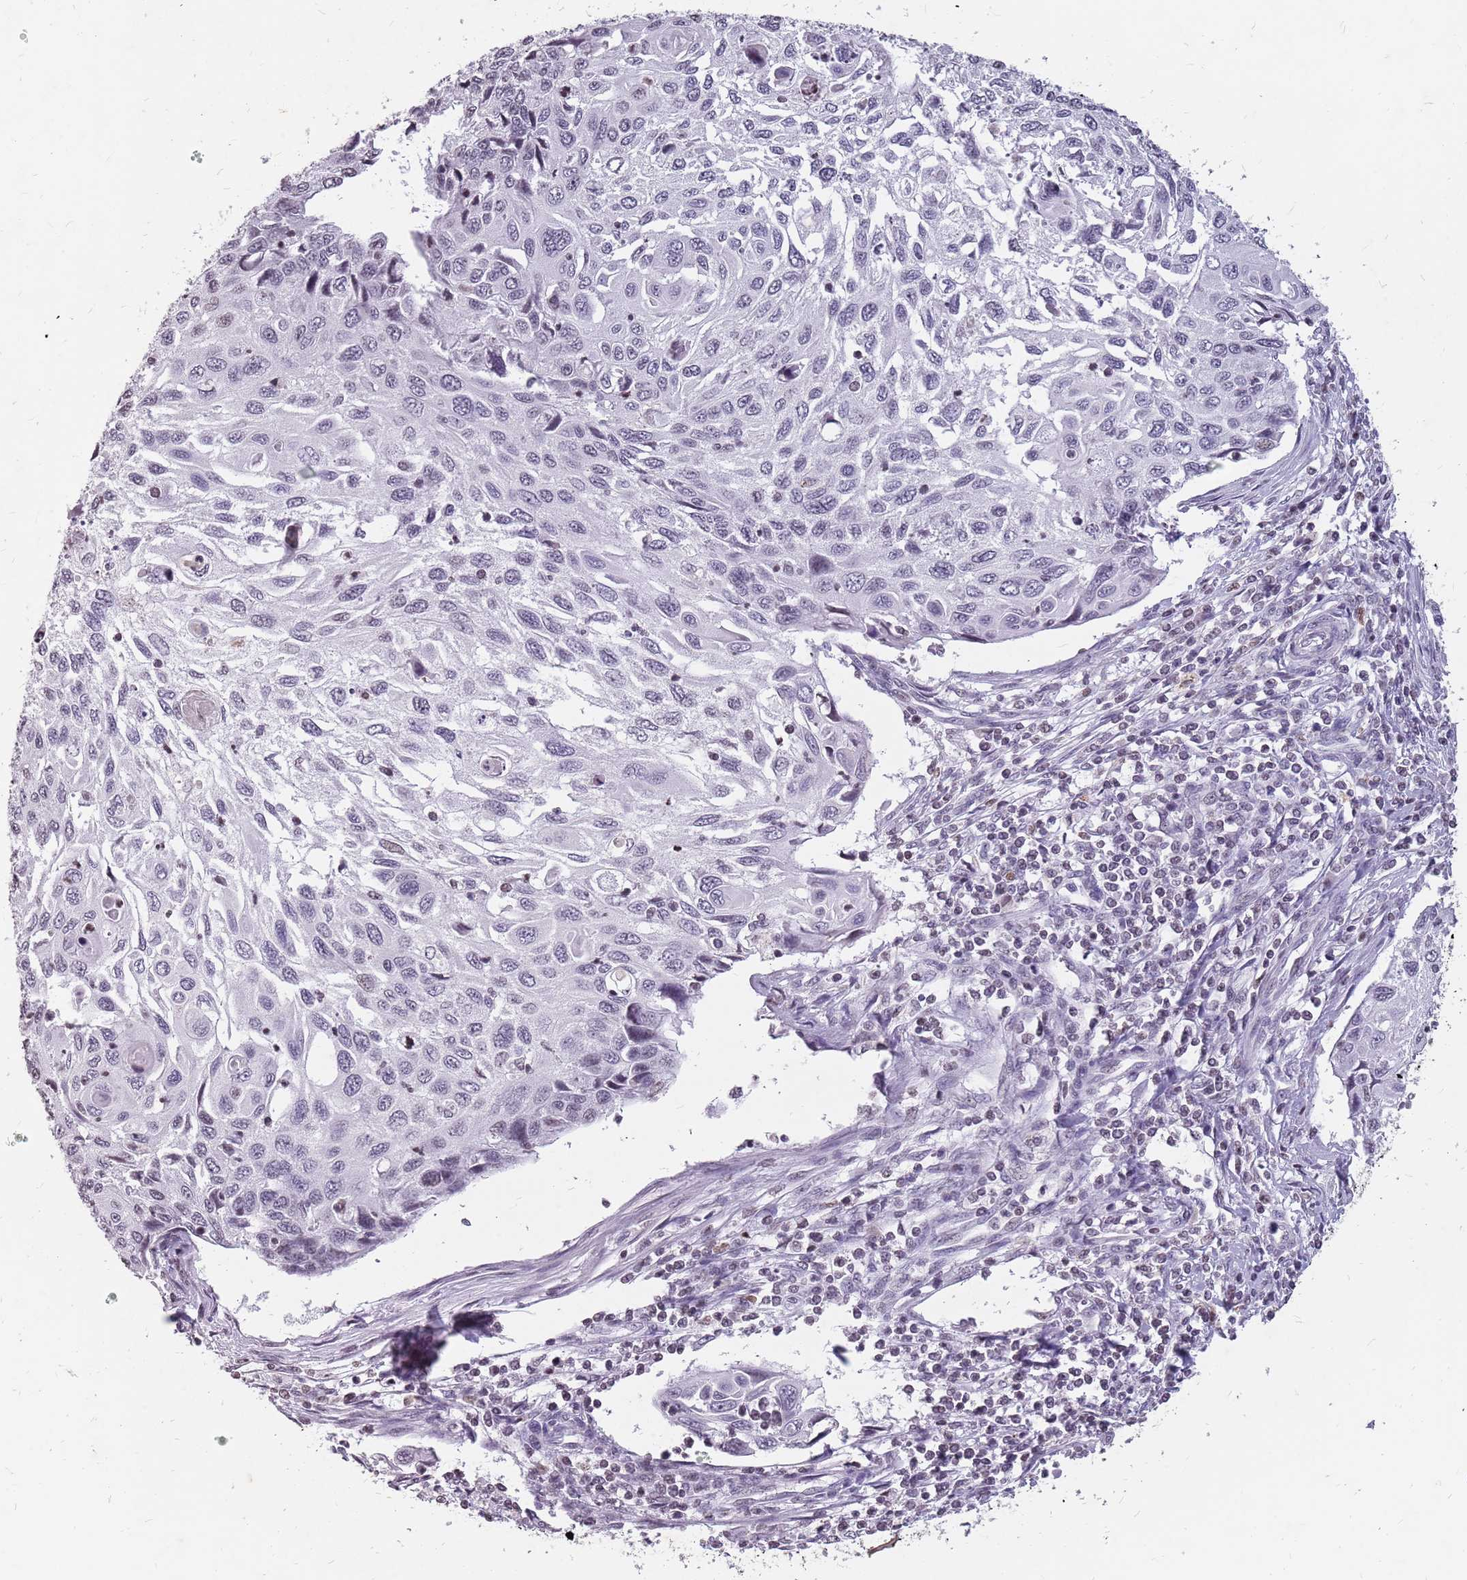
{"staining": {"intensity": "negative", "quantity": "none", "location": "none"}, "tissue": "cervical cancer", "cell_type": "Tumor cells", "image_type": "cancer", "snomed": [{"axis": "morphology", "description": "Squamous cell carcinoma, NOS"}, {"axis": "topography", "description": "Cervix"}], "caption": "Cervical cancer (squamous cell carcinoma) was stained to show a protein in brown. There is no significant positivity in tumor cells.", "gene": "NEK6", "patient": {"sex": "female", "age": 70}}